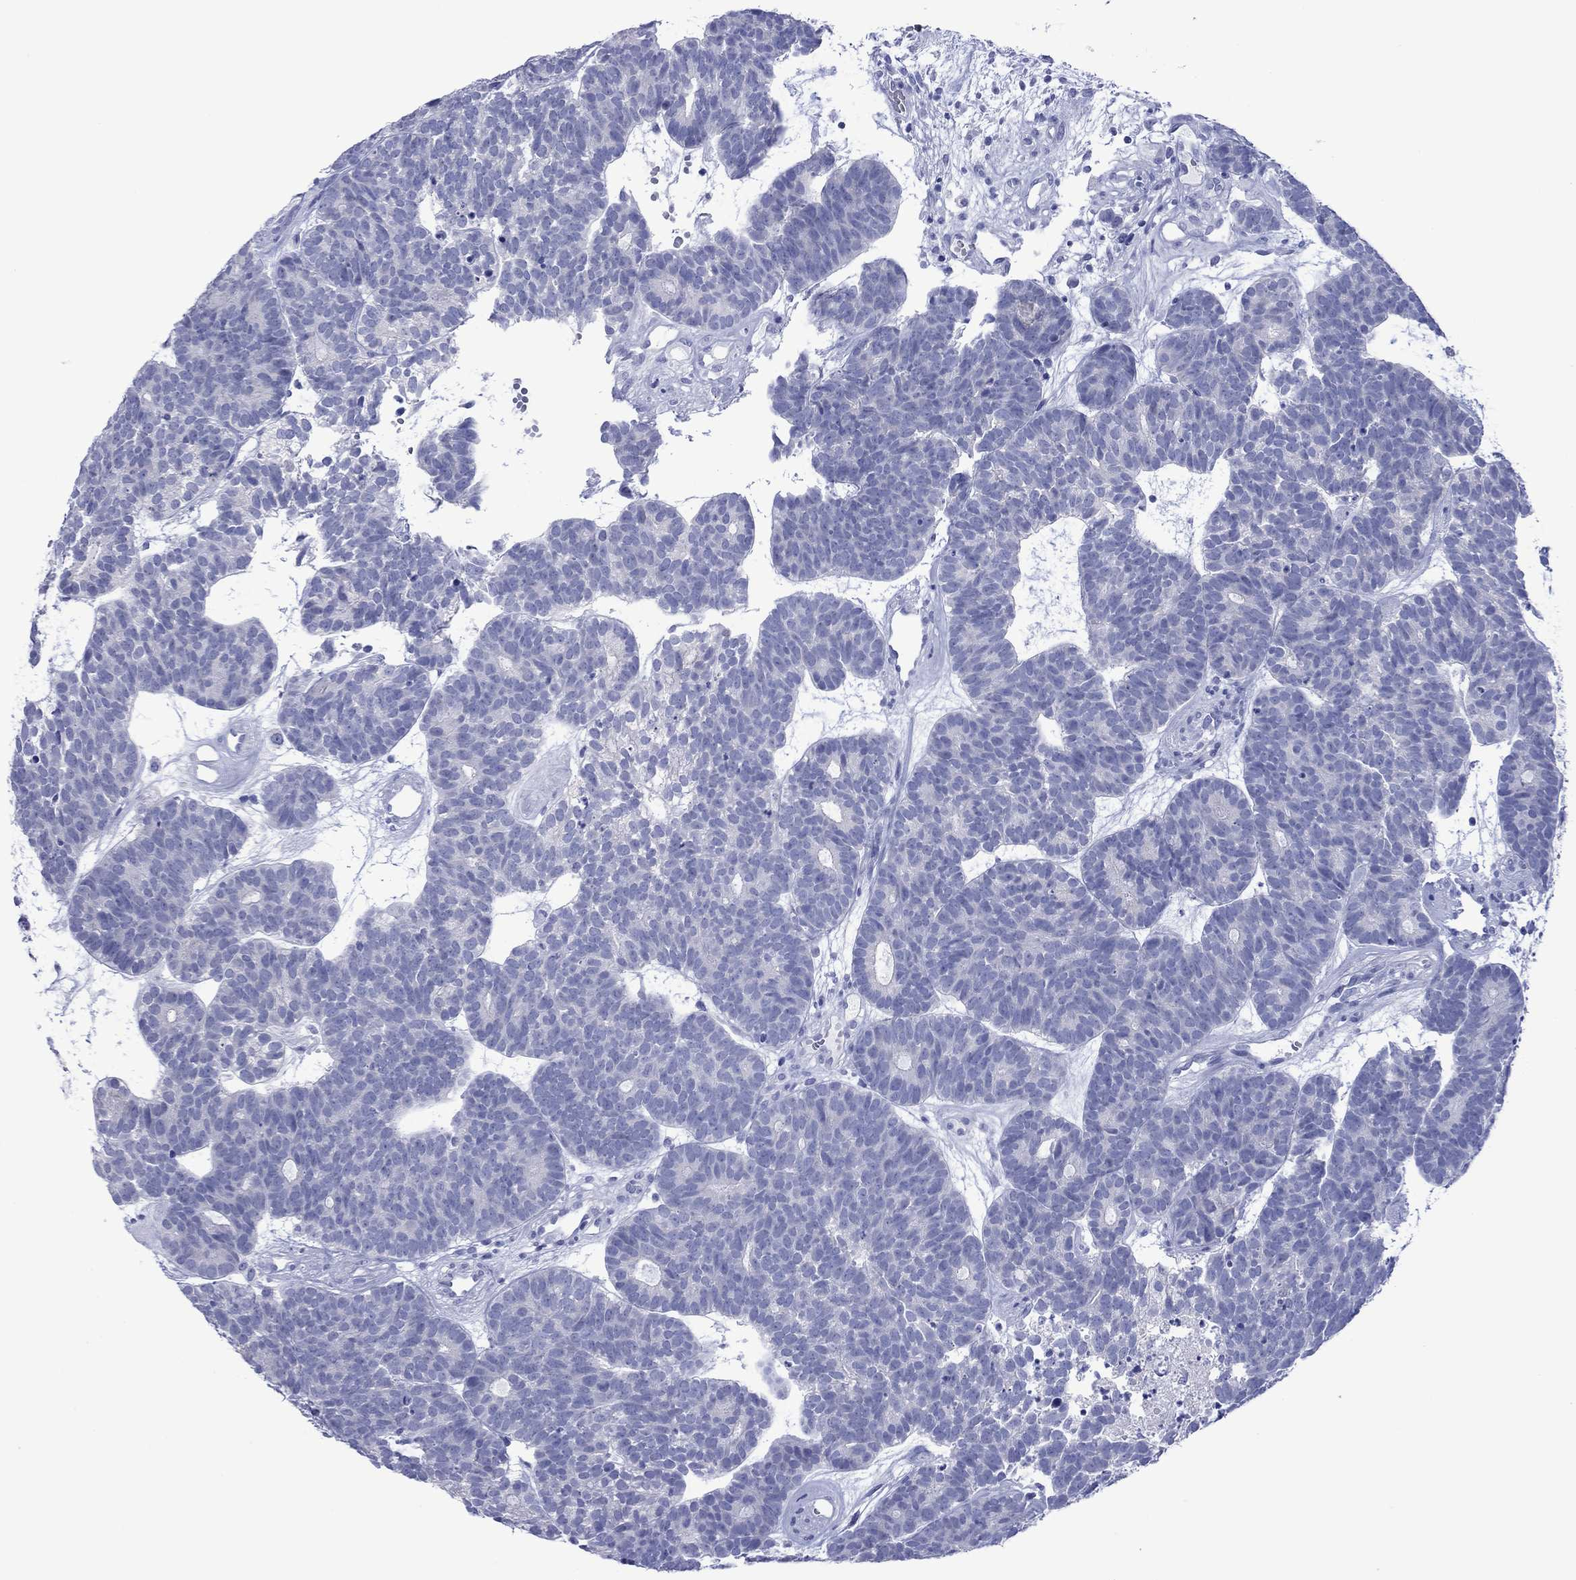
{"staining": {"intensity": "negative", "quantity": "none", "location": "none"}, "tissue": "head and neck cancer", "cell_type": "Tumor cells", "image_type": "cancer", "snomed": [{"axis": "morphology", "description": "Adenocarcinoma, NOS"}, {"axis": "topography", "description": "Head-Neck"}], "caption": "DAB (3,3'-diaminobenzidine) immunohistochemical staining of human head and neck adenocarcinoma exhibits no significant expression in tumor cells.", "gene": "MLANA", "patient": {"sex": "female", "age": 81}}